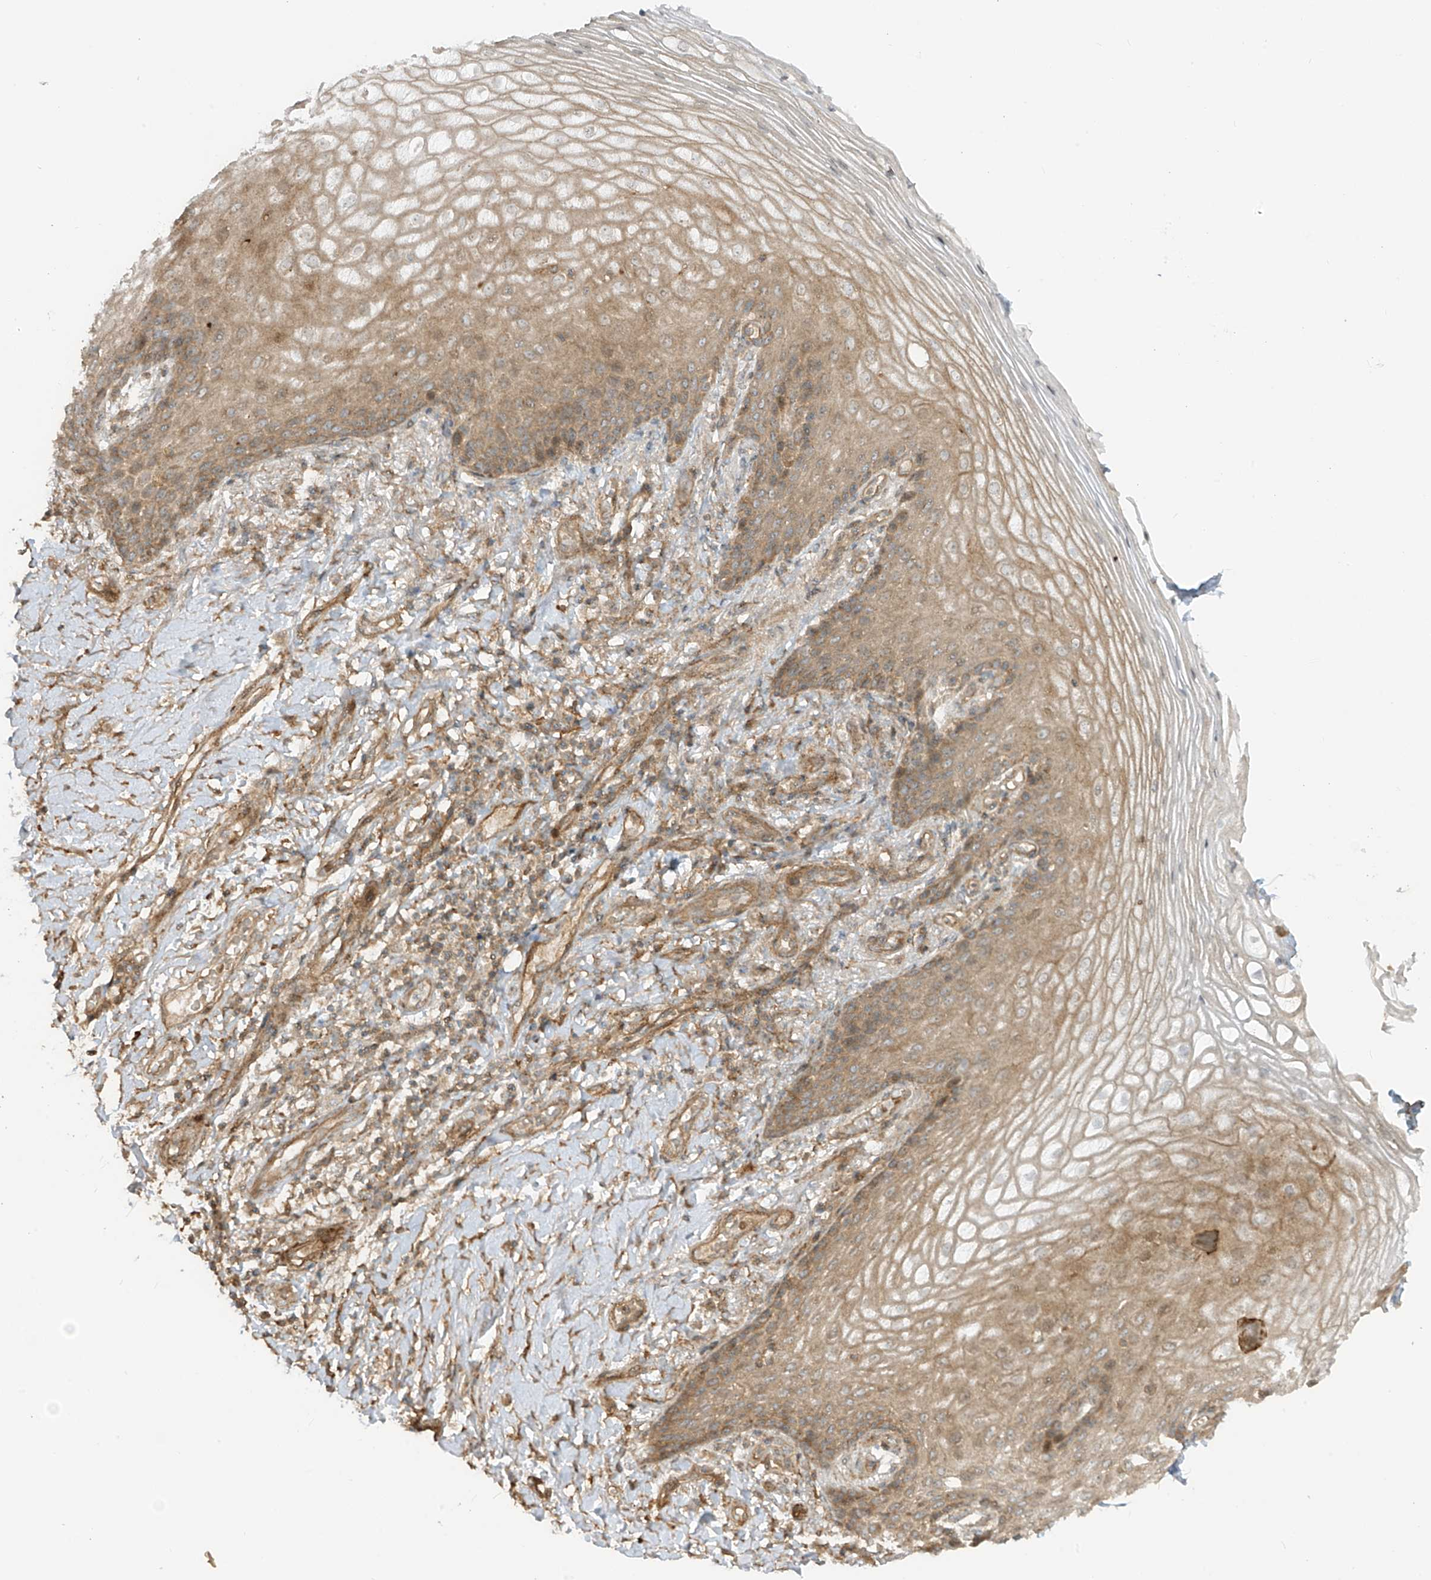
{"staining": {"intensity": "moderate", "quantity": "25%-75%", "location": "cytoplasmic/membranous"}, "tissue": "vagina", "cell_type": "Squamous epithelial cells", "image_type": "normal", "snomed": [{"axis": "morphology", "description": "Normal tissue, NOS"}, {"axis": "topography", "description": "Vagina"}], "caption": "Immunohistochemical staining of normal vagina displays 25%-75% levels of moderate cytoplasmic/membranous protein positivity in about 25%-75% of squamous epithelial cells.", "gene": "ENTR1", "patient": {"sex": "female", "age": 60}}